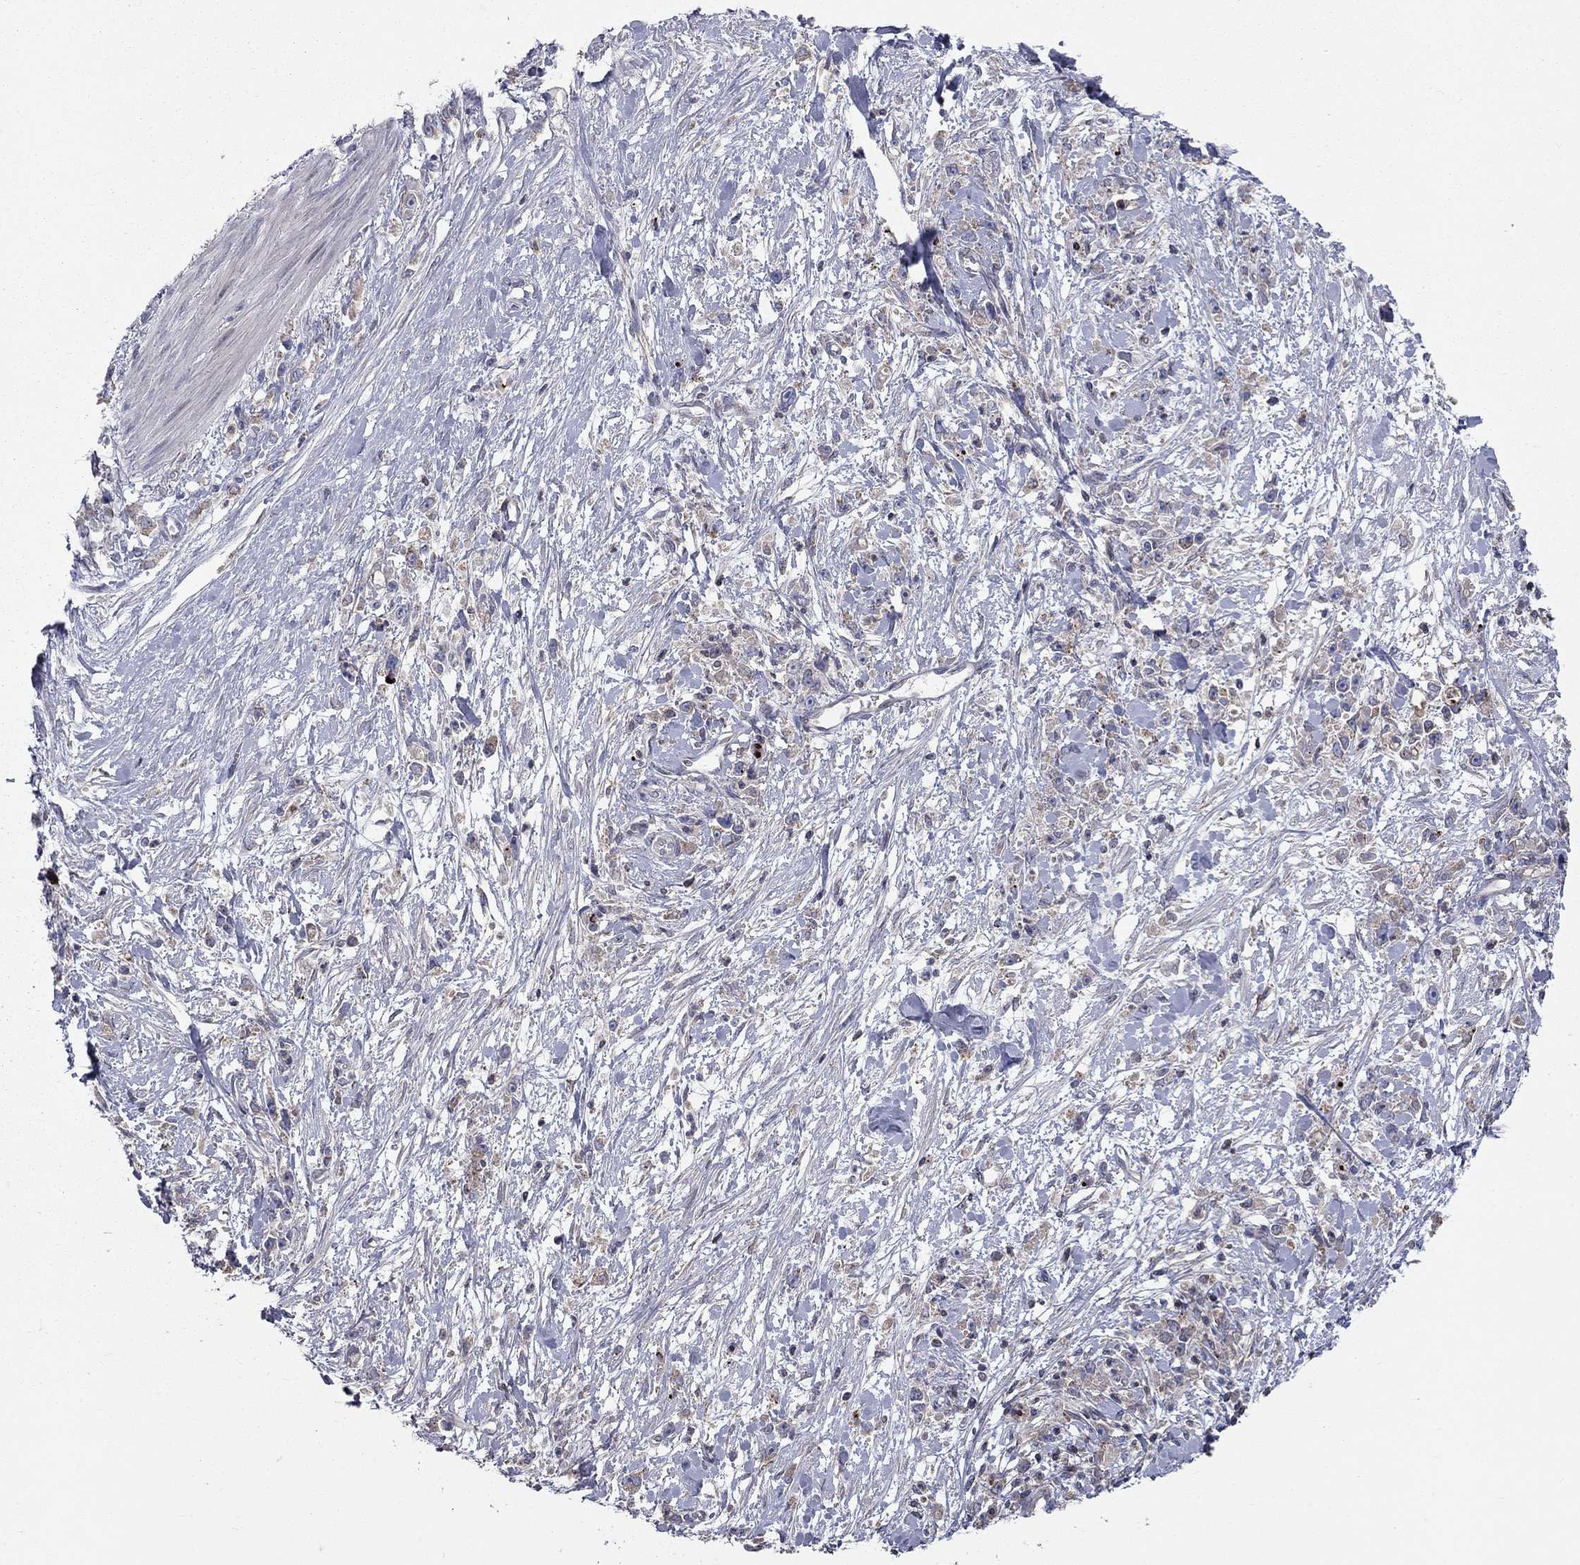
{"staining": {"intensity": "negative", "quantity": "none", "location": "none"}, "tissue": "stomach cancer", "cell_type": "Tumor cells", "image_type": "cancer", "snomed": [{"axis": "morphology", "description": "Adenocarcinoma, NOS"}, {"axis": "topography", "description": "Stomach"}], "caption": "Image shows no significant protein staining in tumor cells of adenocarcinoma (stomach).", "gene": "ERN2", "patient": {"sex": "female", "age": 59}}